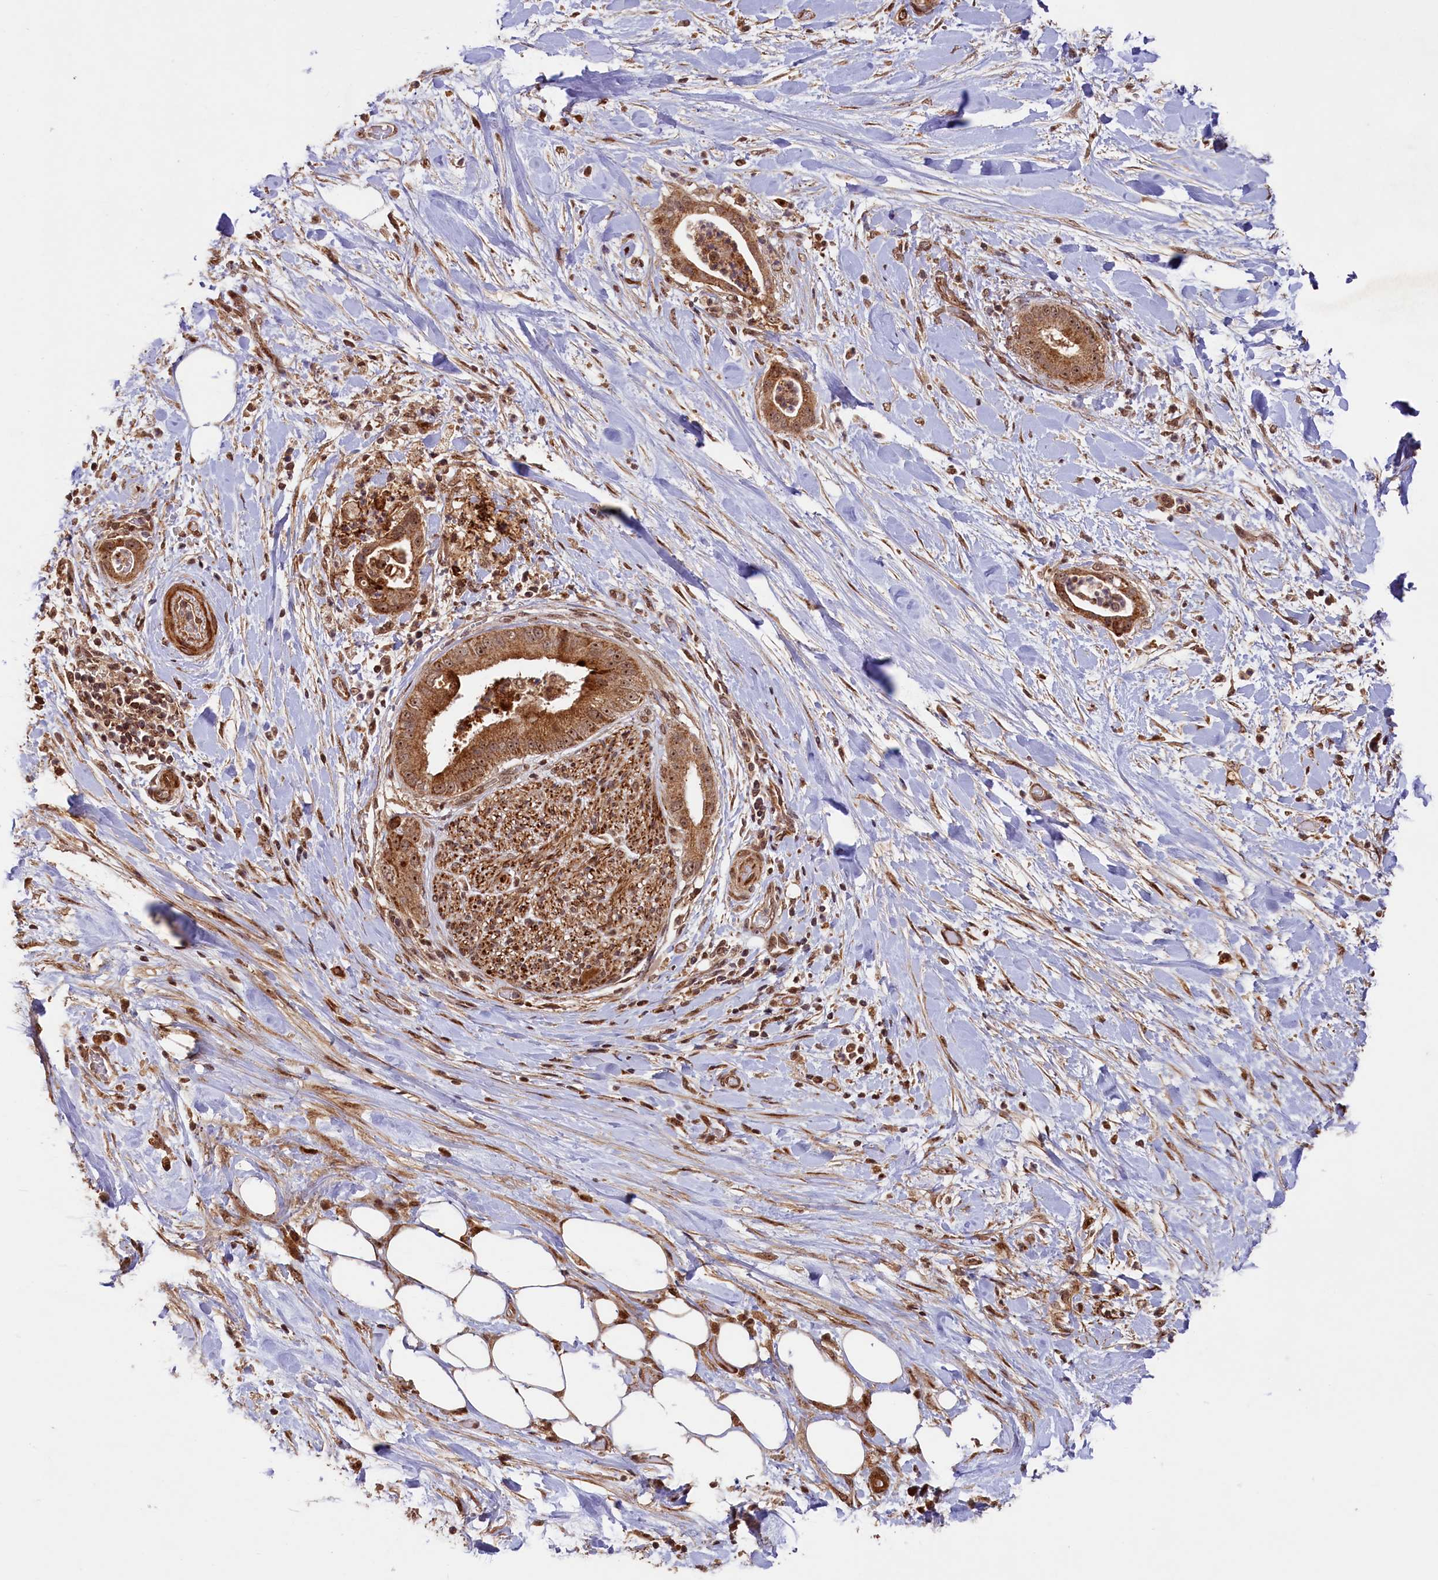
{"staining": {"intensity": "moderate", "quantity": ">75%", "location": "cytoplasmic/membranous,nuclear"}, "tissue": "liver cancer", "cell_type": "Tumor cells", "image_type": "cancer", "snomed": [{"axis": "morphology", "description": "Cholangiocarcinoma"}, {"axis": "topography", "description": "Liver"}], "caption": "Liver cancer stained with DAB (3,3'-diaminobenzidine) immunohistochemistry displays medium levels of moderate cytoplasmic/membranous and nuclear positivity in approximately >75% of tumor cells. (Brightfield microscopy of DAB IHC at high magnification).", "gene": "SHPRH", "patient": {"sex": "female", "age": 54}}